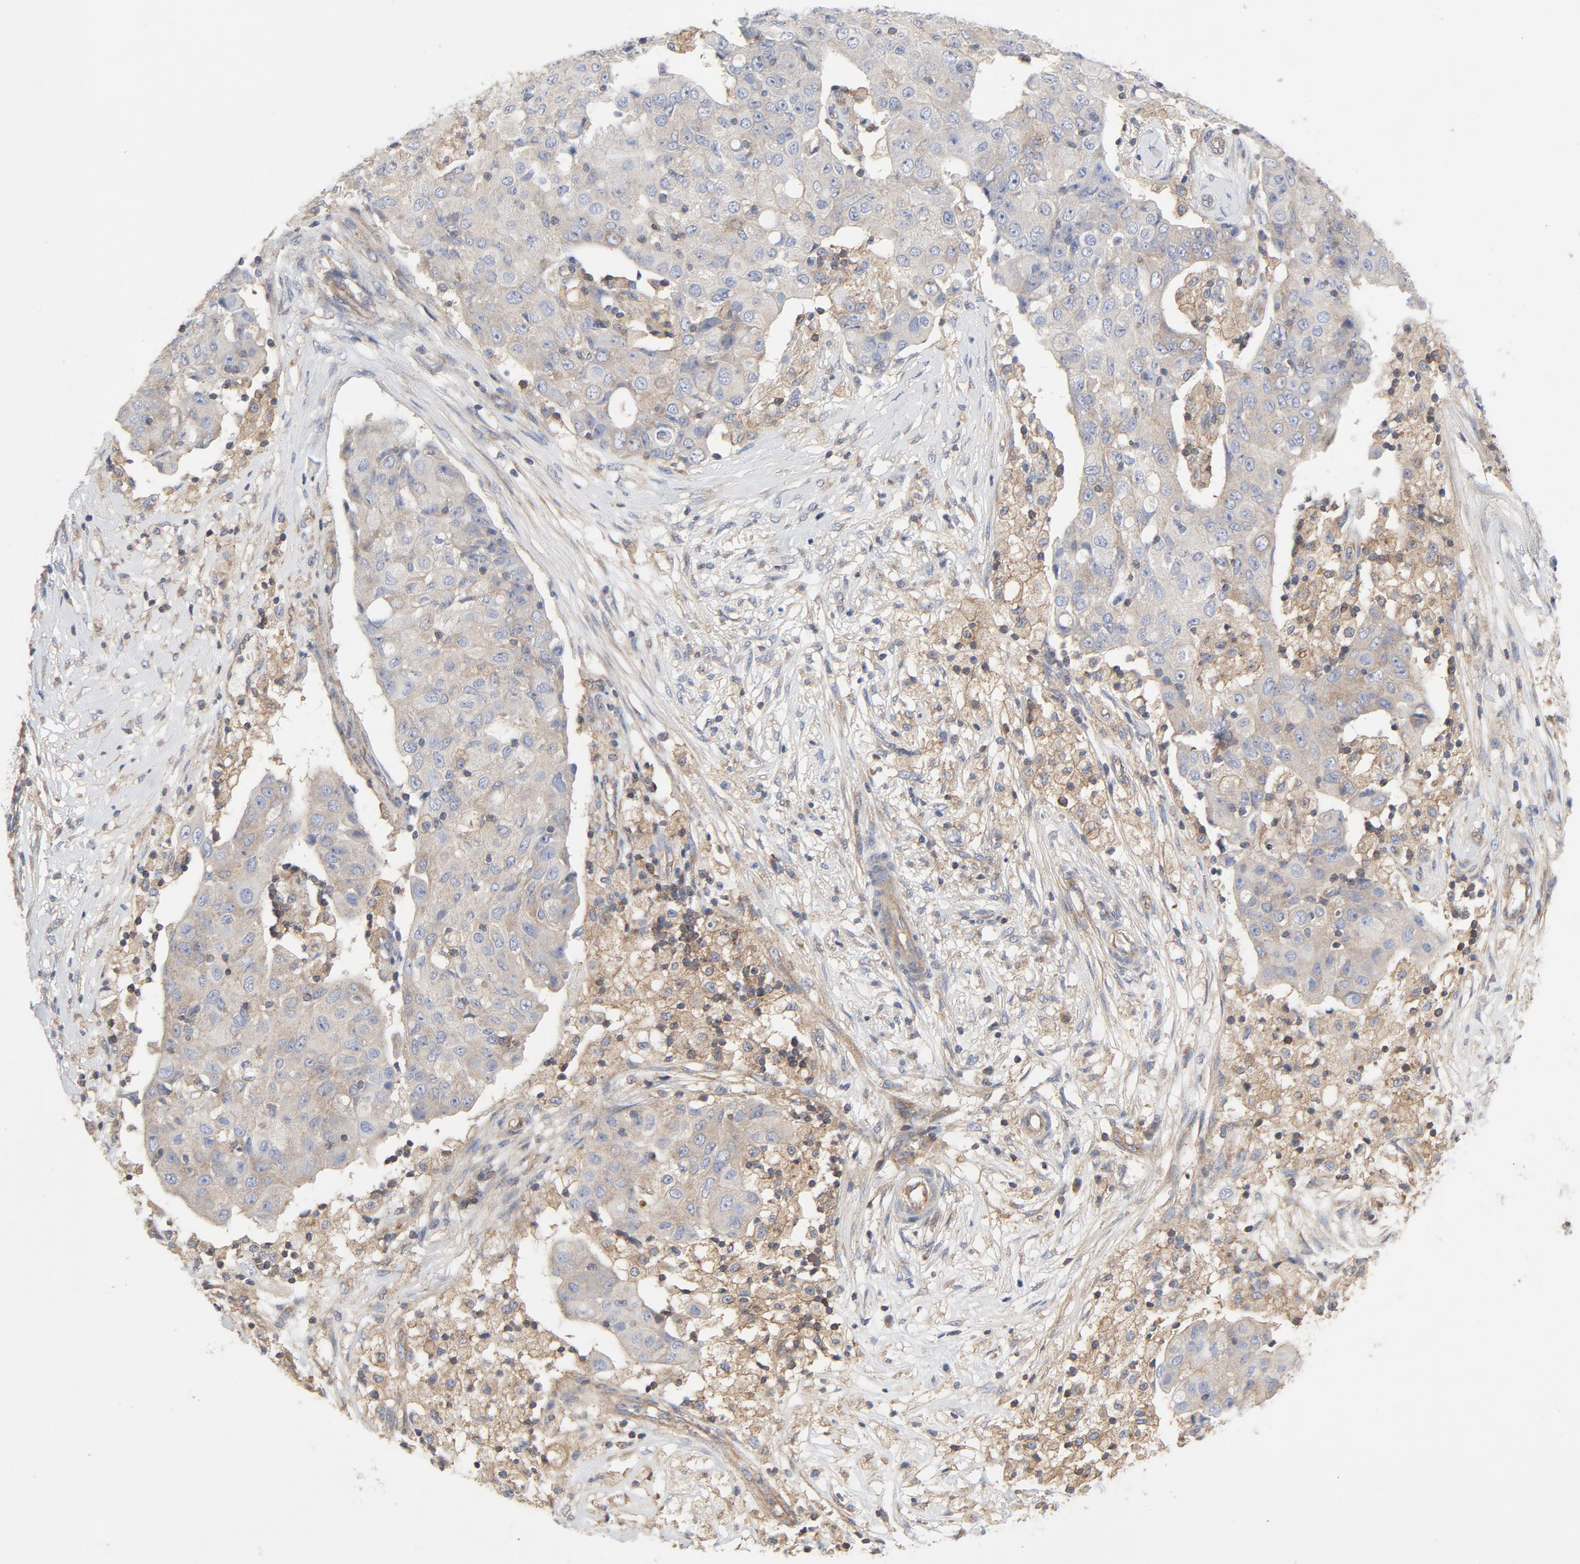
{"staining": {"intensity": "weak", "quantity": "25%-75%", "location": "cytoplasmic/membranous"}, "tissue": "ovarian cancer", "cell_type": "Tumor cells", "image_type": "cancer", "snomed": [{"axis": "morphology", "description": "Carcinoma, endometroid"}, {"axis": "topography", "description": "Ovary"}], "caption": "DAB (3,3'-diaminobenzidine) immunohistochemical staining of ovarian endometroid carcinoma reveals weak cytoplasmic/membranous protein positivity in about 25%-75% of tumor cells.", "gene": "RABEP1", "patient": {"sex": "female", "age": 42}}